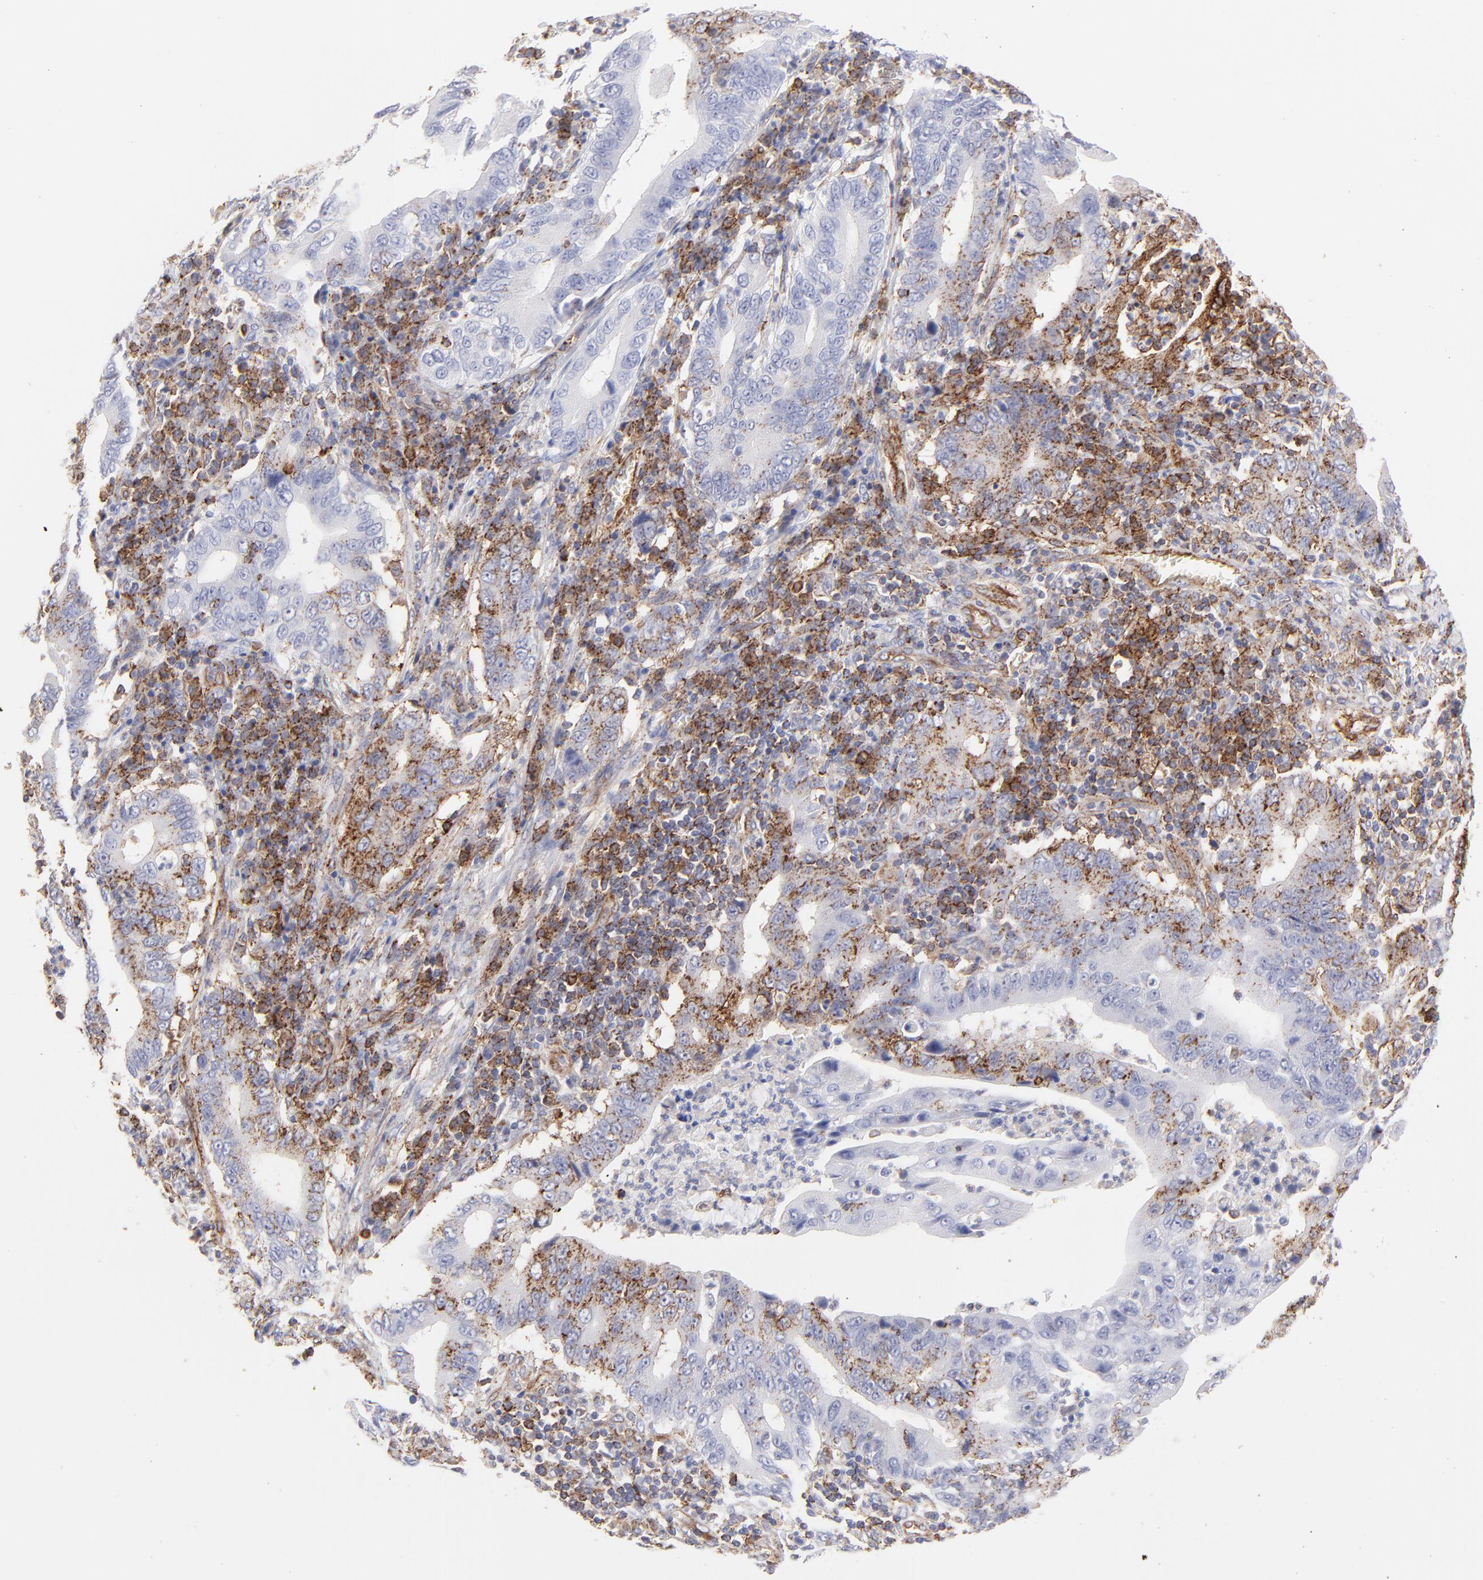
{"staining": {"intensity": "weak", "quantity": "<25%", "location": "cytoplasmic/membranous"}, "tissue": "stomach cancer", "cell_type": "Tumor cells", "image_type": "cancer", "snomed": [{"axis": "morphology", "description": "Adenocarcinoma, NOS"}, {"axis": "topography", "description": "Stomach, upper"}], "caption": "The IHC micrograph has no significant positivity in tumor cells of stomach adenocarcinoma tissue.", "gene": "COX8C", "patient": {"sex": "male", "age": 63}}